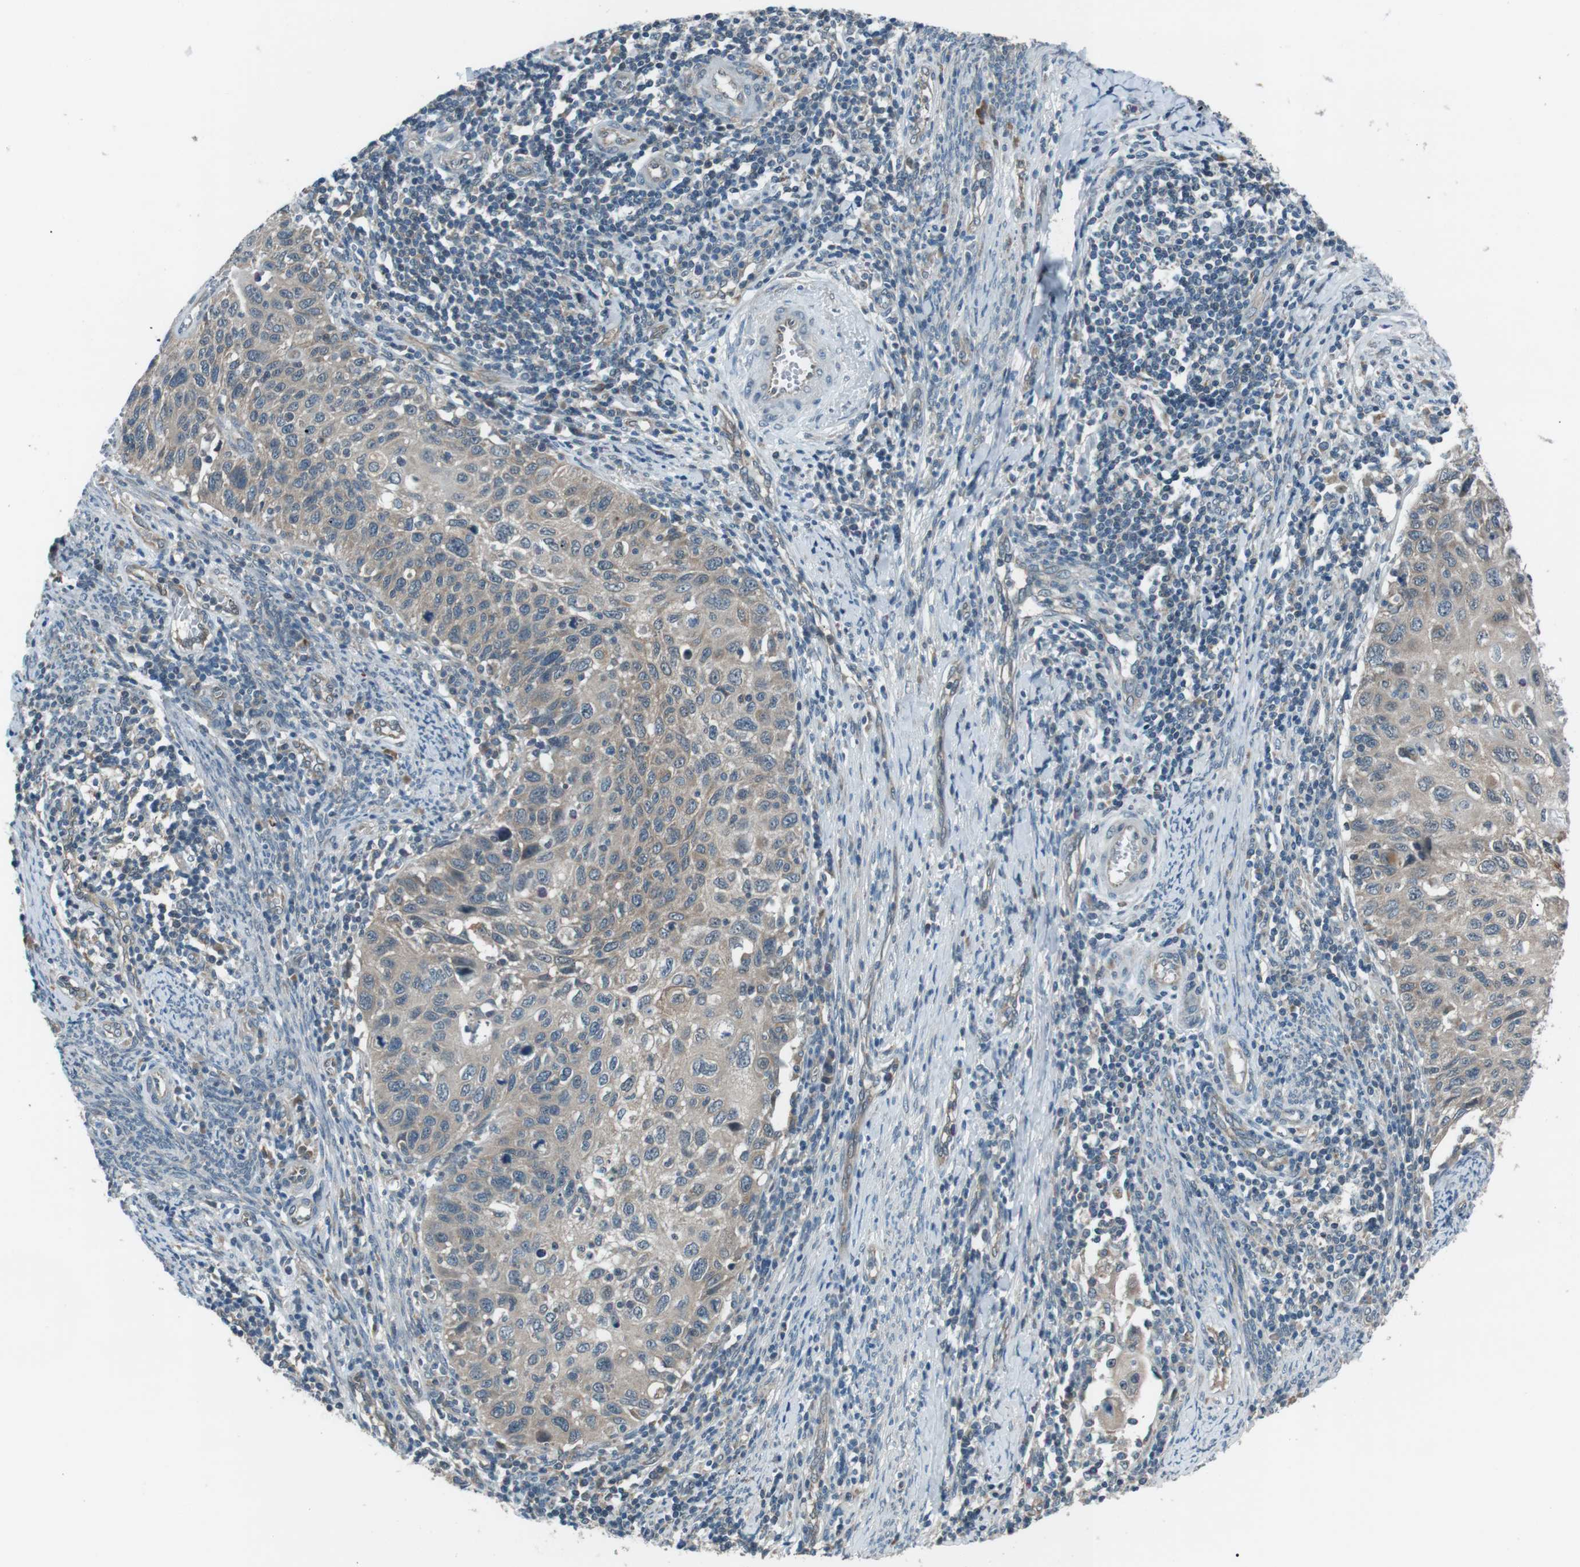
{"staining": {"intensity": "weak", "quantity": ">75%", "location": "cytoplasmic/membranous"}, "tissue": "cervical cancer", "cell_type": "Tumor cells", "image_type": "cancer", "snomed": [{"axis": "morphology", "description": "Squamous cell carcinoma, NOS"}, {"axis": "topography", "description": "Cervix"}], "caption": "Immunohistochemistry (IHC) of human cervical squamous cell carcinoma displays low levels of weak cytoplasmic/membranous staining in approximately >75% of tumor cells. The protein is shown in brown color, while the nuclei are stained blue.", "gene": "LRIG2", "patient": {"sex": "female", "age": 70}}